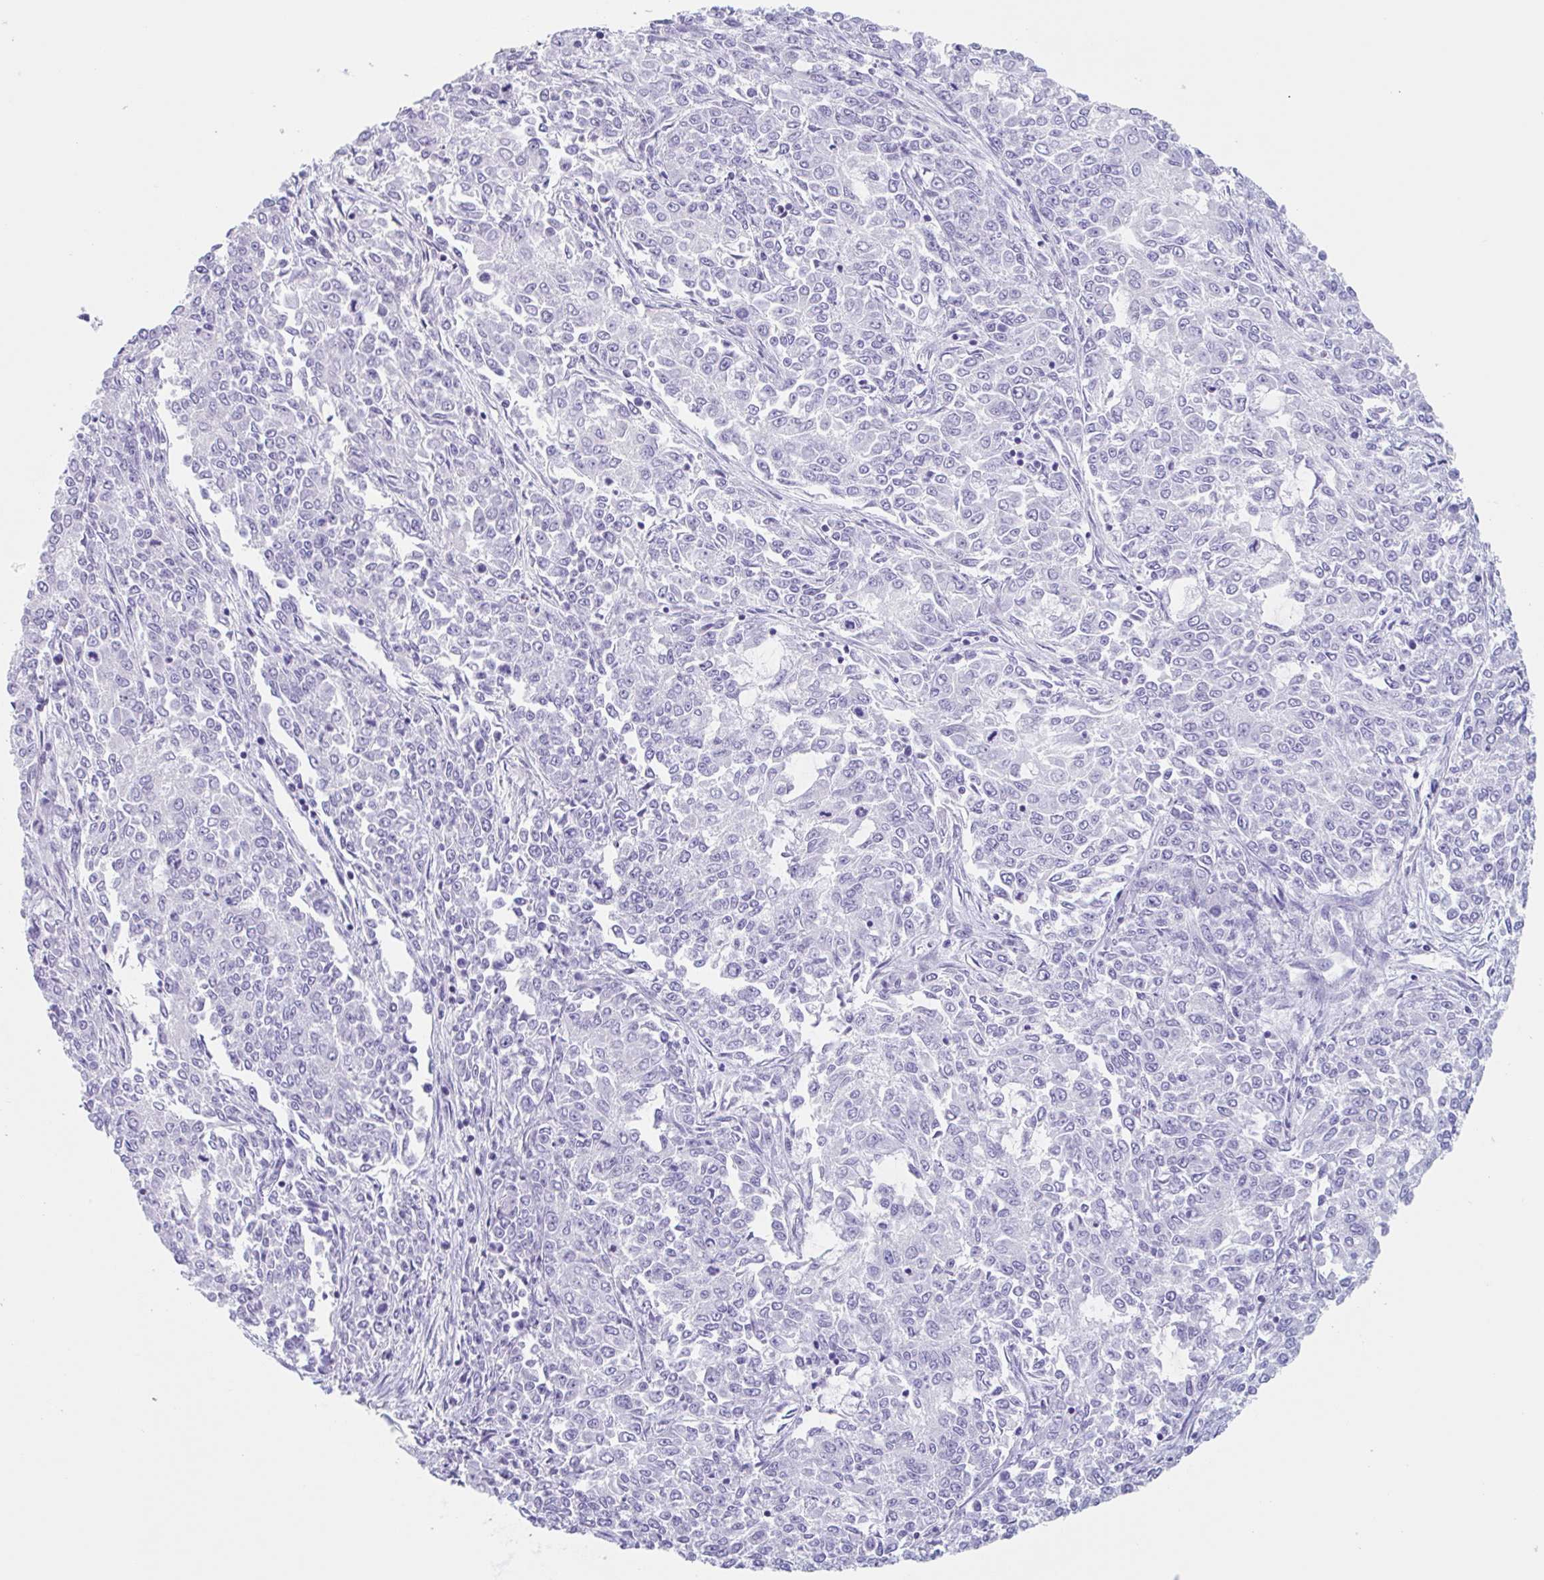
{"staining": {"intensity": "negative", "quantity": "none", "location": "none"}, "tissue": "endometrial cancer", "cell_type": "Tumor cells", "image_type": "cancer", "snomed": [{"axis": "morphology", "description": "Adenocarcinoma, NOS"}, {"axis": "topography", "description": "Endometrium"}], "caption": "Tumor cells show no significant expression in endometrial cancer.", "gene": "LENG9", "patient": {"sex": "female", "age": 50}}